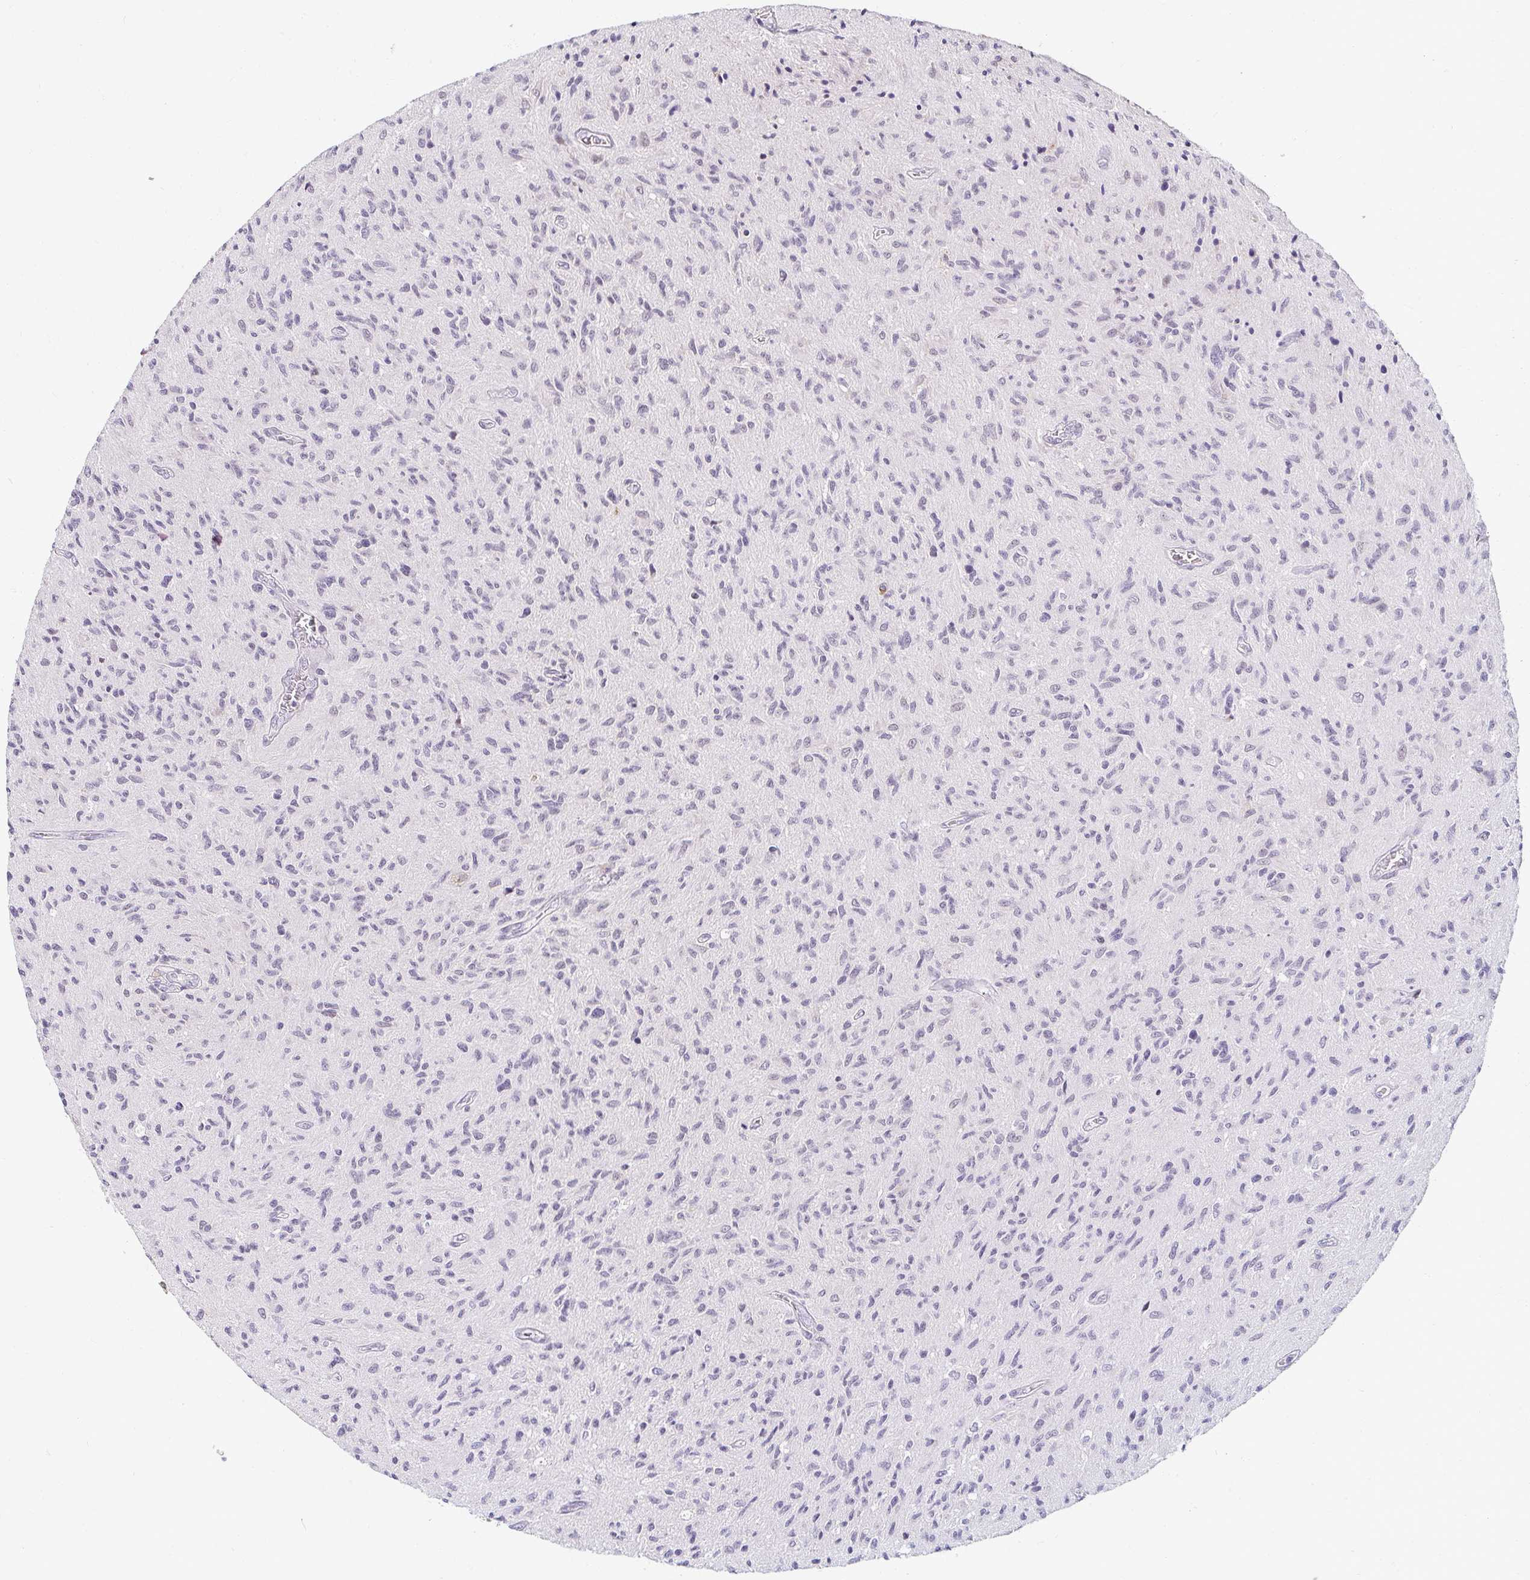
{"staining": {"intensity": "negative", "quantity": "none", "location": "none"}, "tissue": "glioma", "cell_type": "Tumor cells", "image_type": "cancer", "snomed": [{"axis": "morphology", "description": "Glioma, malignant, High grade"}, {"axis": "topography", "description": "Brain"}], "caption": "An IHC image of glioma is shown. There is no staining in tumor cells of glioma.", "gene": "DDN", "patient": {"sex": "male", "age": 54}}